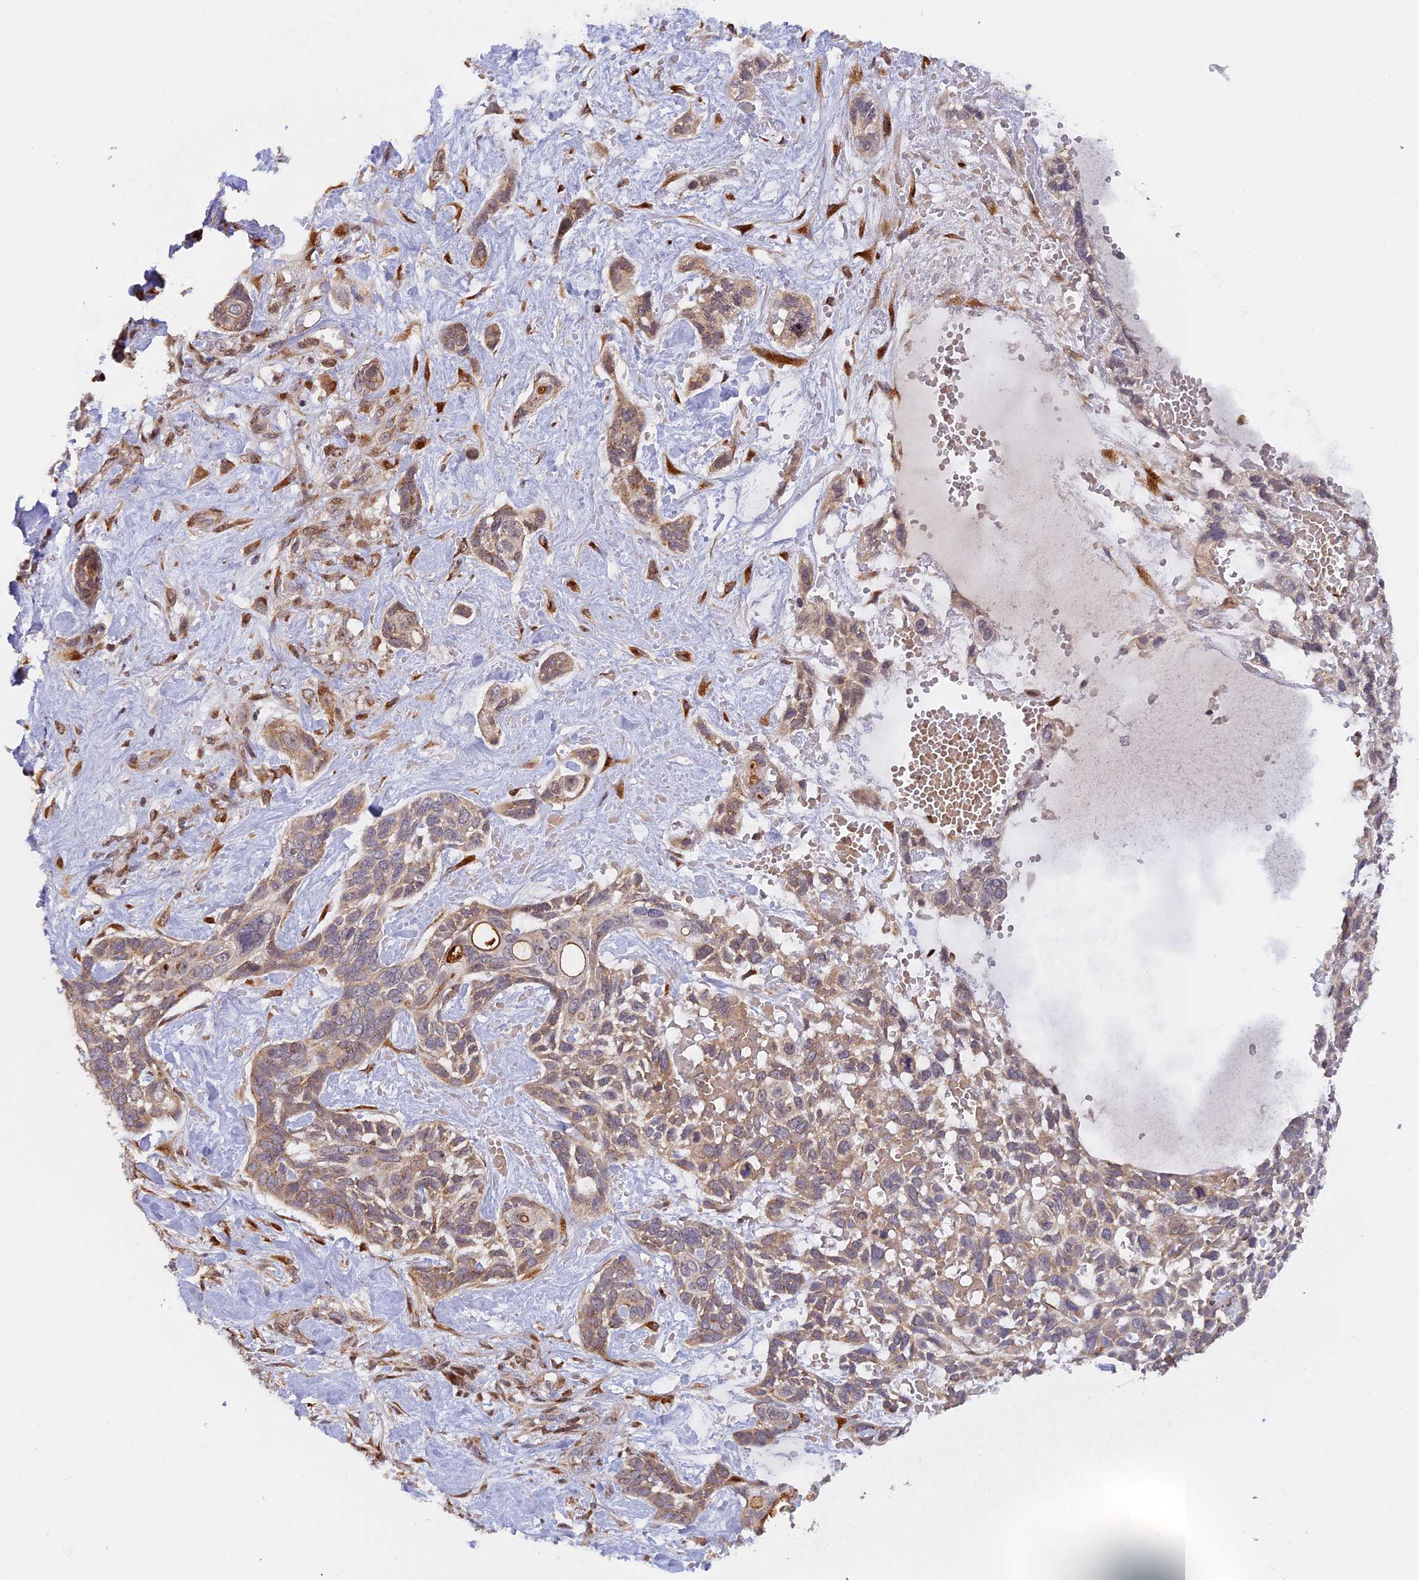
{"staining": {"intensity": "moderate", "quantity": "25%-75%", "location": "cytoplasmic/membranous"}, "tissue": "skin cancer", "cell_type": "Tumor cells", "image_type": "cancer", "snomed": [{"axis": "morphology", "description": "Basal cell carcinoma"}, {"axis": "topography", "description": "Skin"}], "caption": "The photomicrograph reveals a brown stain indicating the presence of a protein in the cytoplasmic/membranous of tumor cells in skin basal cell carcinoma. (DAB IHC, brown staining for protein, blue staining for nuclei).", "gene": "SNX17", "patient": {"sex": "male", "age": 88}}